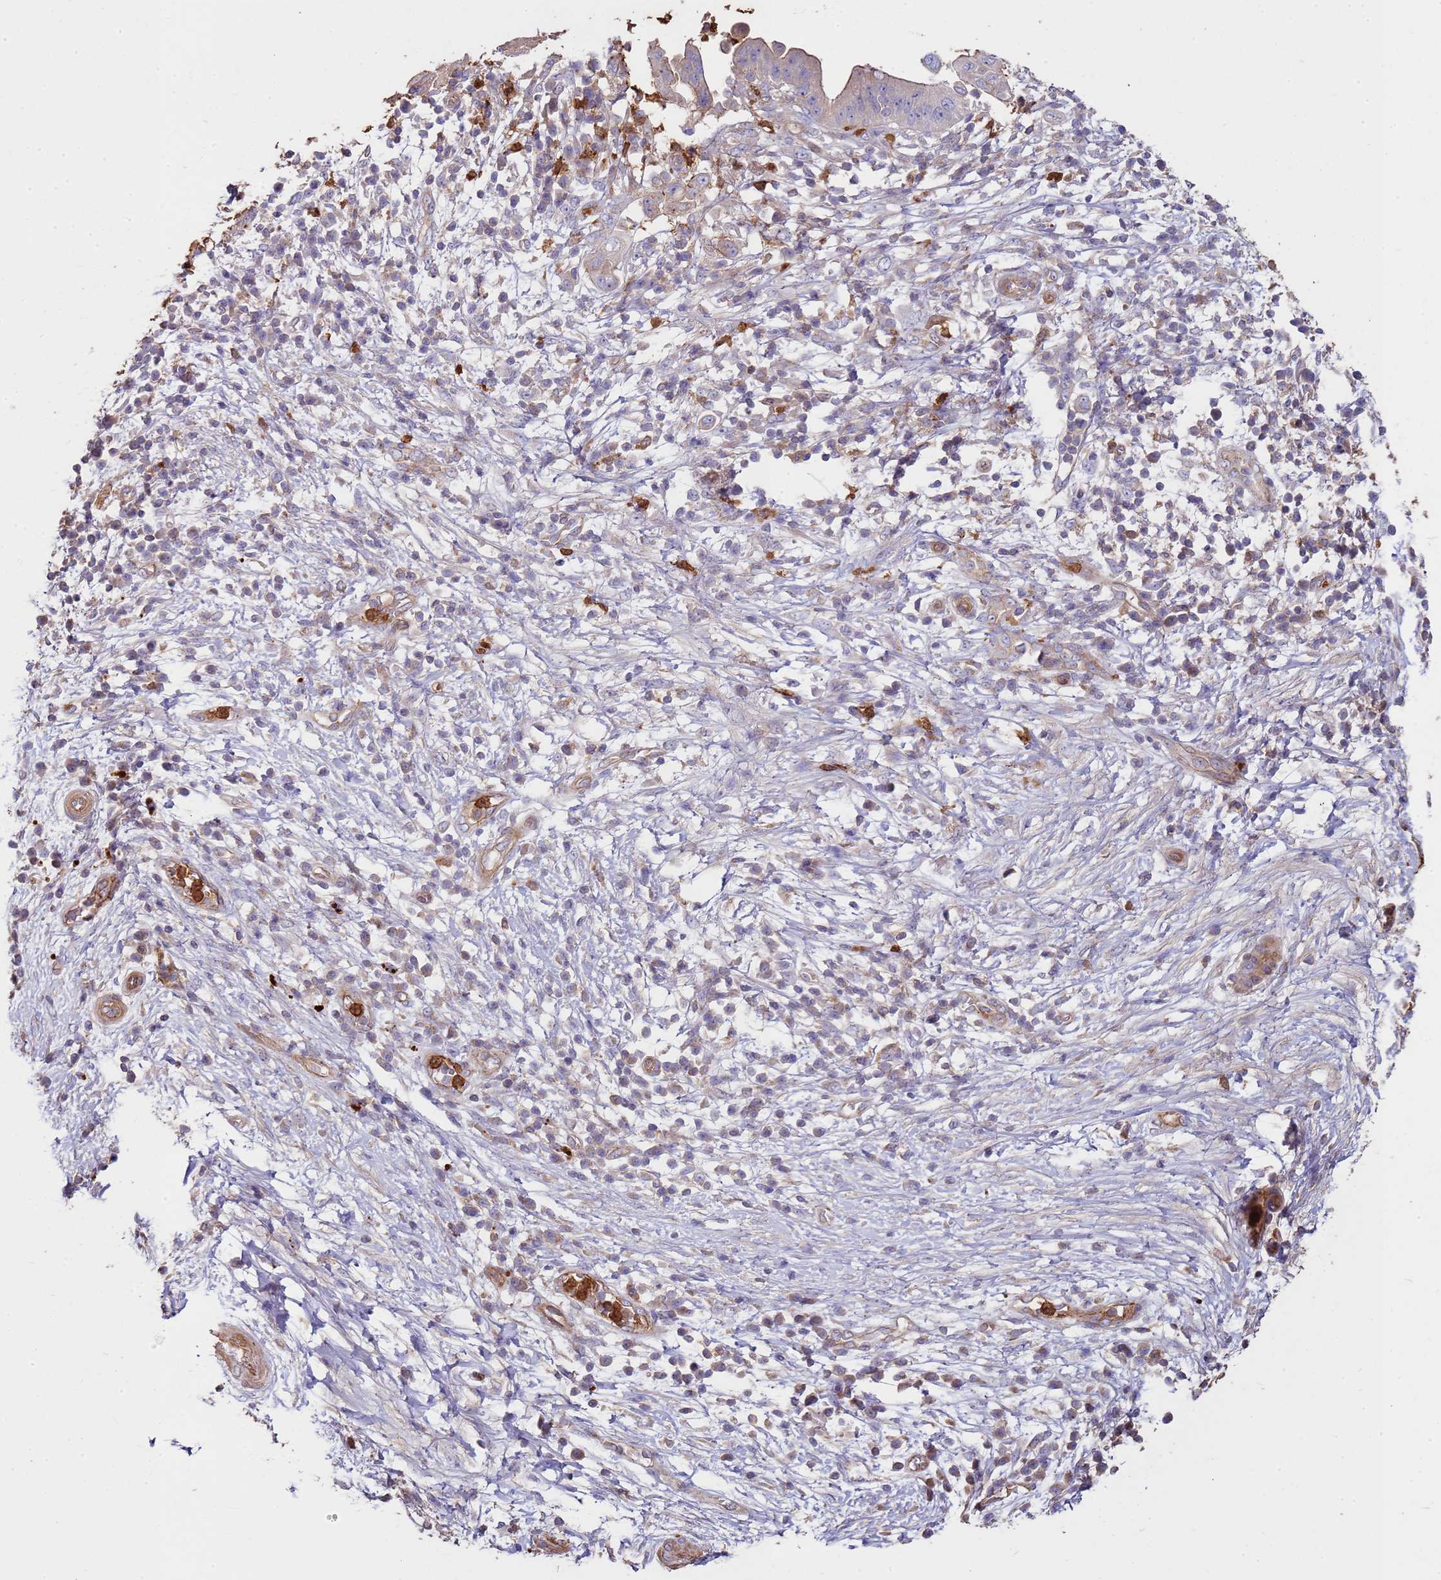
{"staining": {"intensity": "negative", "quantity": "none", "location": "none"}, "tissue": "pancreatic cancer", "cell_type": "Tumor cells", "image_type": "cancer", "snomed": [{"axis": "morphology", "description": "Adenocarcinoma, NOS"}, {"axis": "topography", "description": "Pancreas"}], "caption": "A photomicrograph of human pancreatic adenocarcinoma is negative for staining in tumor cells. (DAB (3,3'-diaminobenzidine) IHC with hematoxylin counter stain).", "gene": "NDUFAF4", "patient": {"sex": "male", "age": 68}}